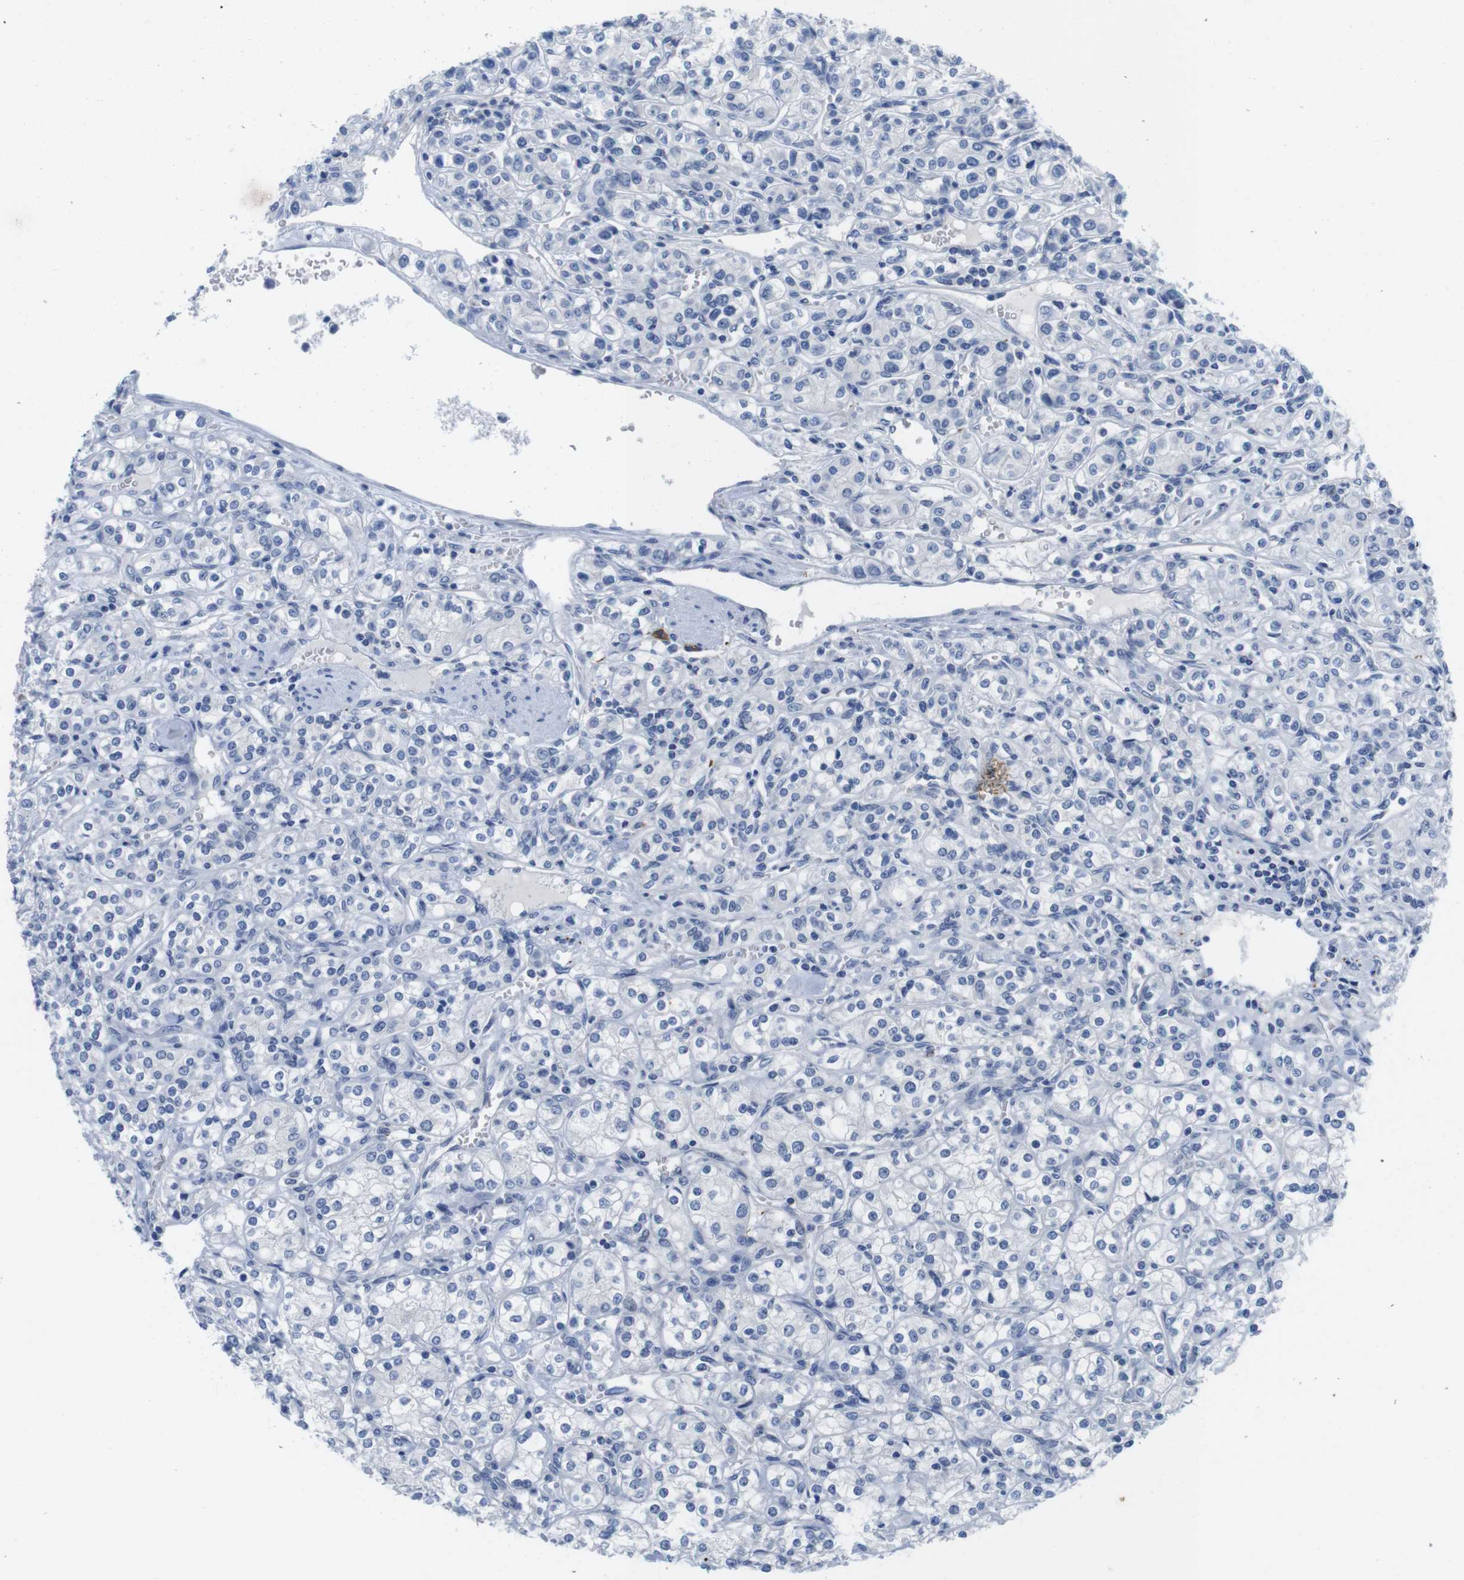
{"staining": {"intensity": "negative", "quantity": "none", "location": "none"}, "tissue": "renal cancer", "cell_type": "Tumor cells", "image_type": "cancer", "snomed": [{"axis": "morphology", "description": "Adenocarcinoma, NOS"}, {"axis": "topography", "description": "Kidney"}], "caption": "High magnification brightfield microscopy of adenocarcinoma (renal) stained with DAB (brown) and counterstained with hematoxylin (blue): tumor cells show no significant positivity.", "gene": "MAP6", "patient": {"sex": "male", "age": 77}}